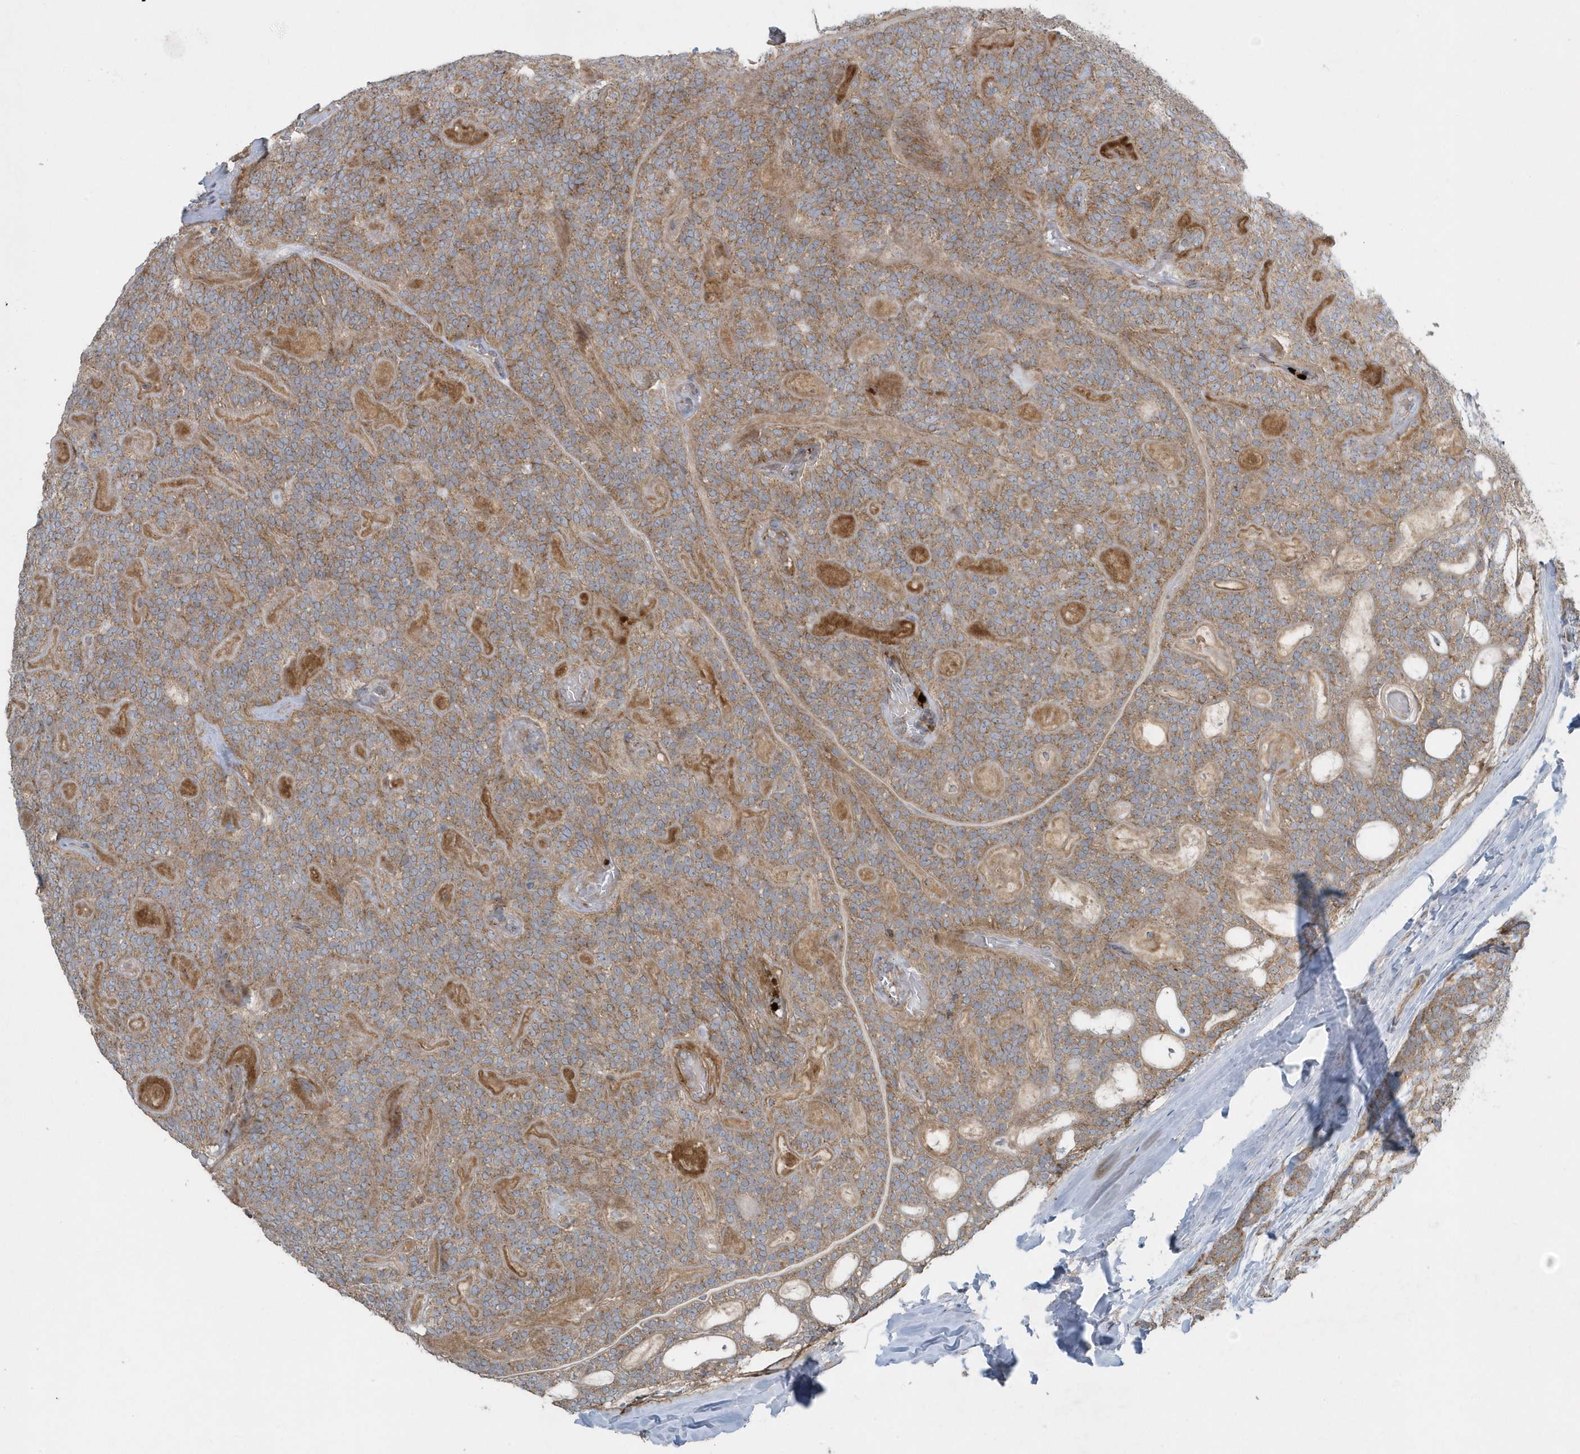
{"staining": {"intensity": "moderate", "quantity": ">75%", "location": "cytoplasmic/membranous"}, "tissue": "head and neck cancer", "cell_type": "Tumor cells", "image_type": "cancer", "snomed": [{"axis": "morphology", "description": "Adenocarcinoma, NOS"}, {"axis": "topography", "description": "Head-Neck"}], "caption": "A medium amount of moderate cytoplasmic/membranous expression is present in about >75% of tumor cells in head and neck adenocarcinoma tissue. (DAB (3,3'-diaminobenzidine) = brown stain, brightfield microscopy at high magnification).", "gene": "SLC38A2", "patient": {"sex": "male", "age": 66}}